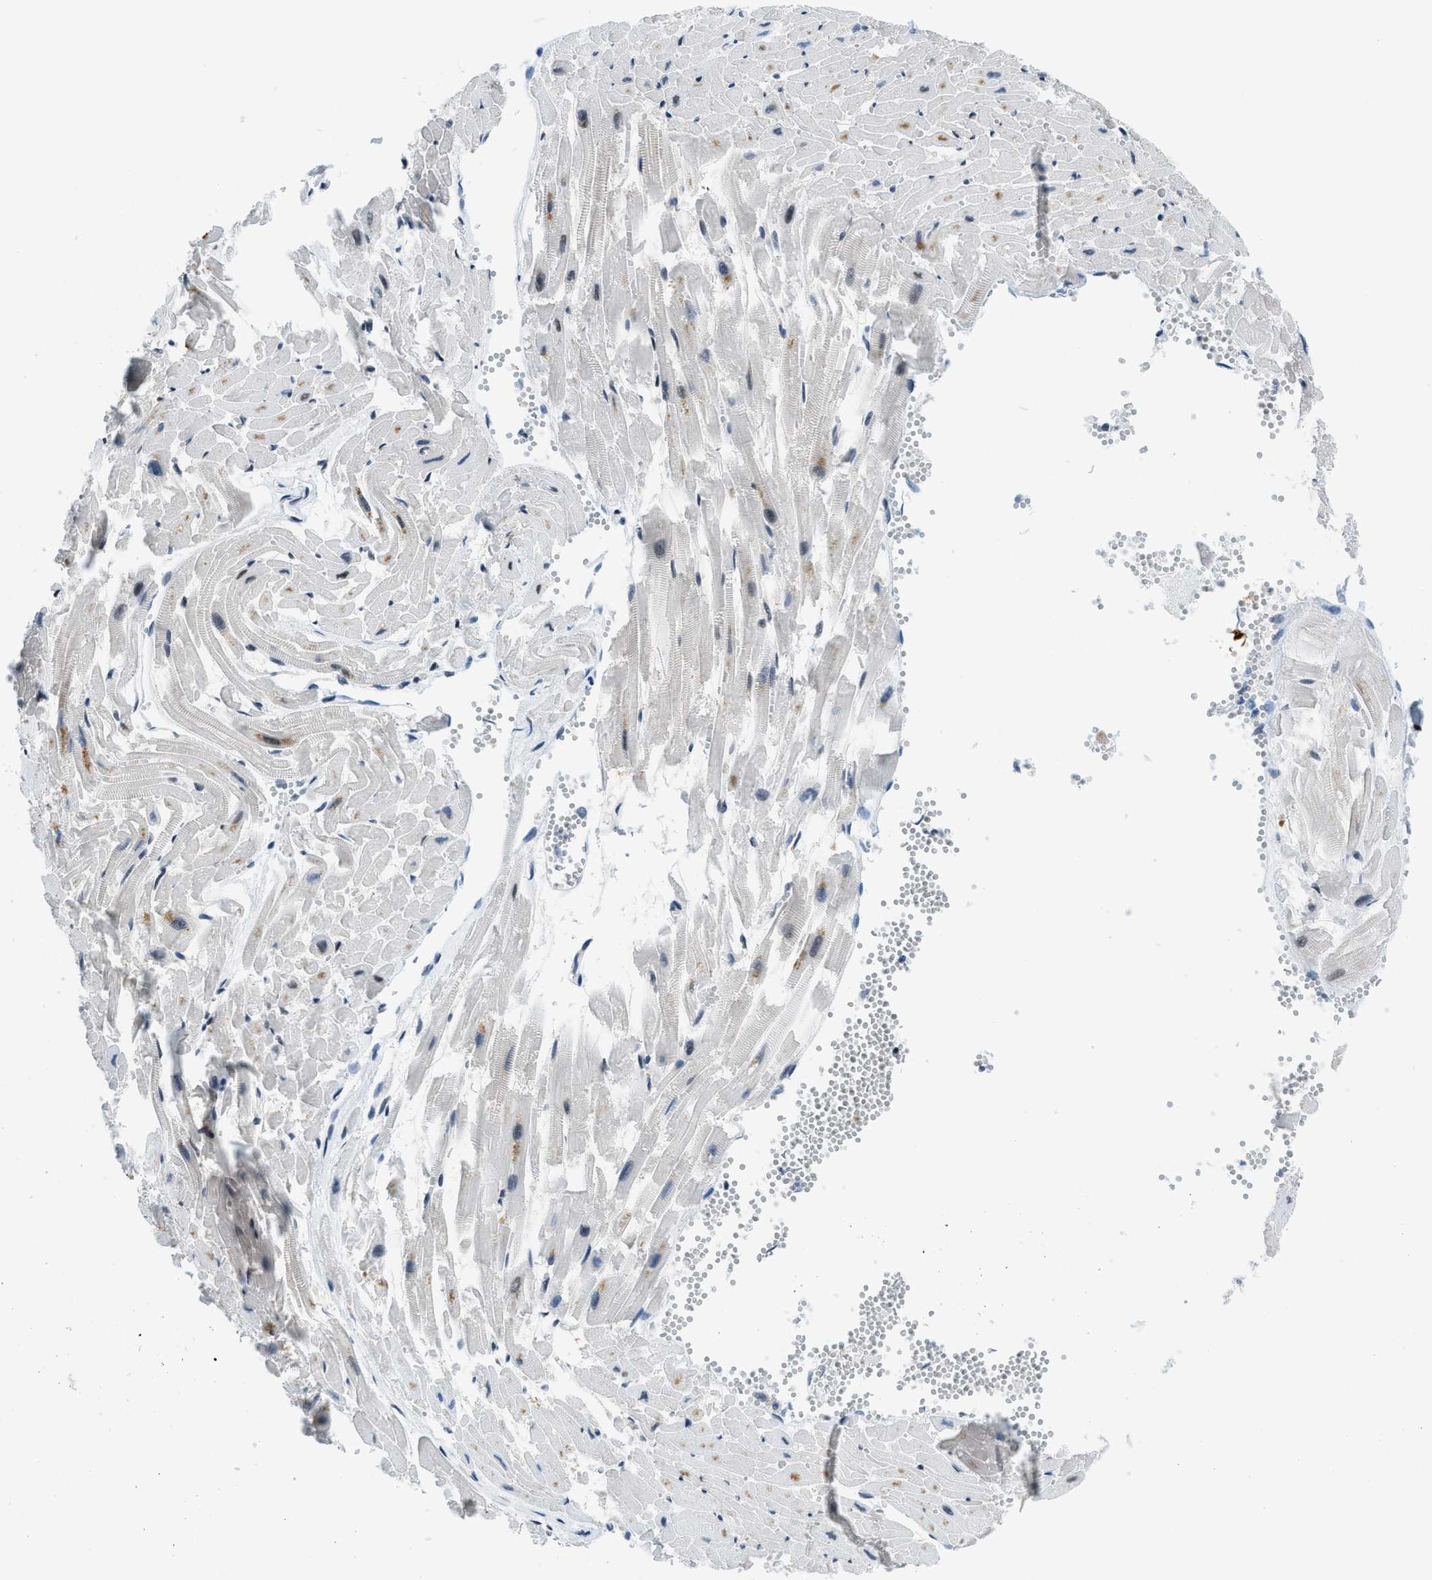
{"staining": {"intensity": "moderate", "quantity": "25%-75%", "location": "cytoplasmic/membranous,nuclear"}, "tissue": "heart muscle", "cell_type": "Cardiomyocytes", "image_type": "normal", "snomed": [{"axis": "morphology", "description": "Normal tissue, NOS"}, {"axis": "topography", "description": "Heart"}], "caption": "Brown immunohistochemical staining in benign heart muscle reveals moderate cytoplasmic/membranous,nuclear expression in approximately 25%-75% of cardiomyocytes.", "gene": "GATAD2B", "patient": {"sex": "female", "age": 19}}